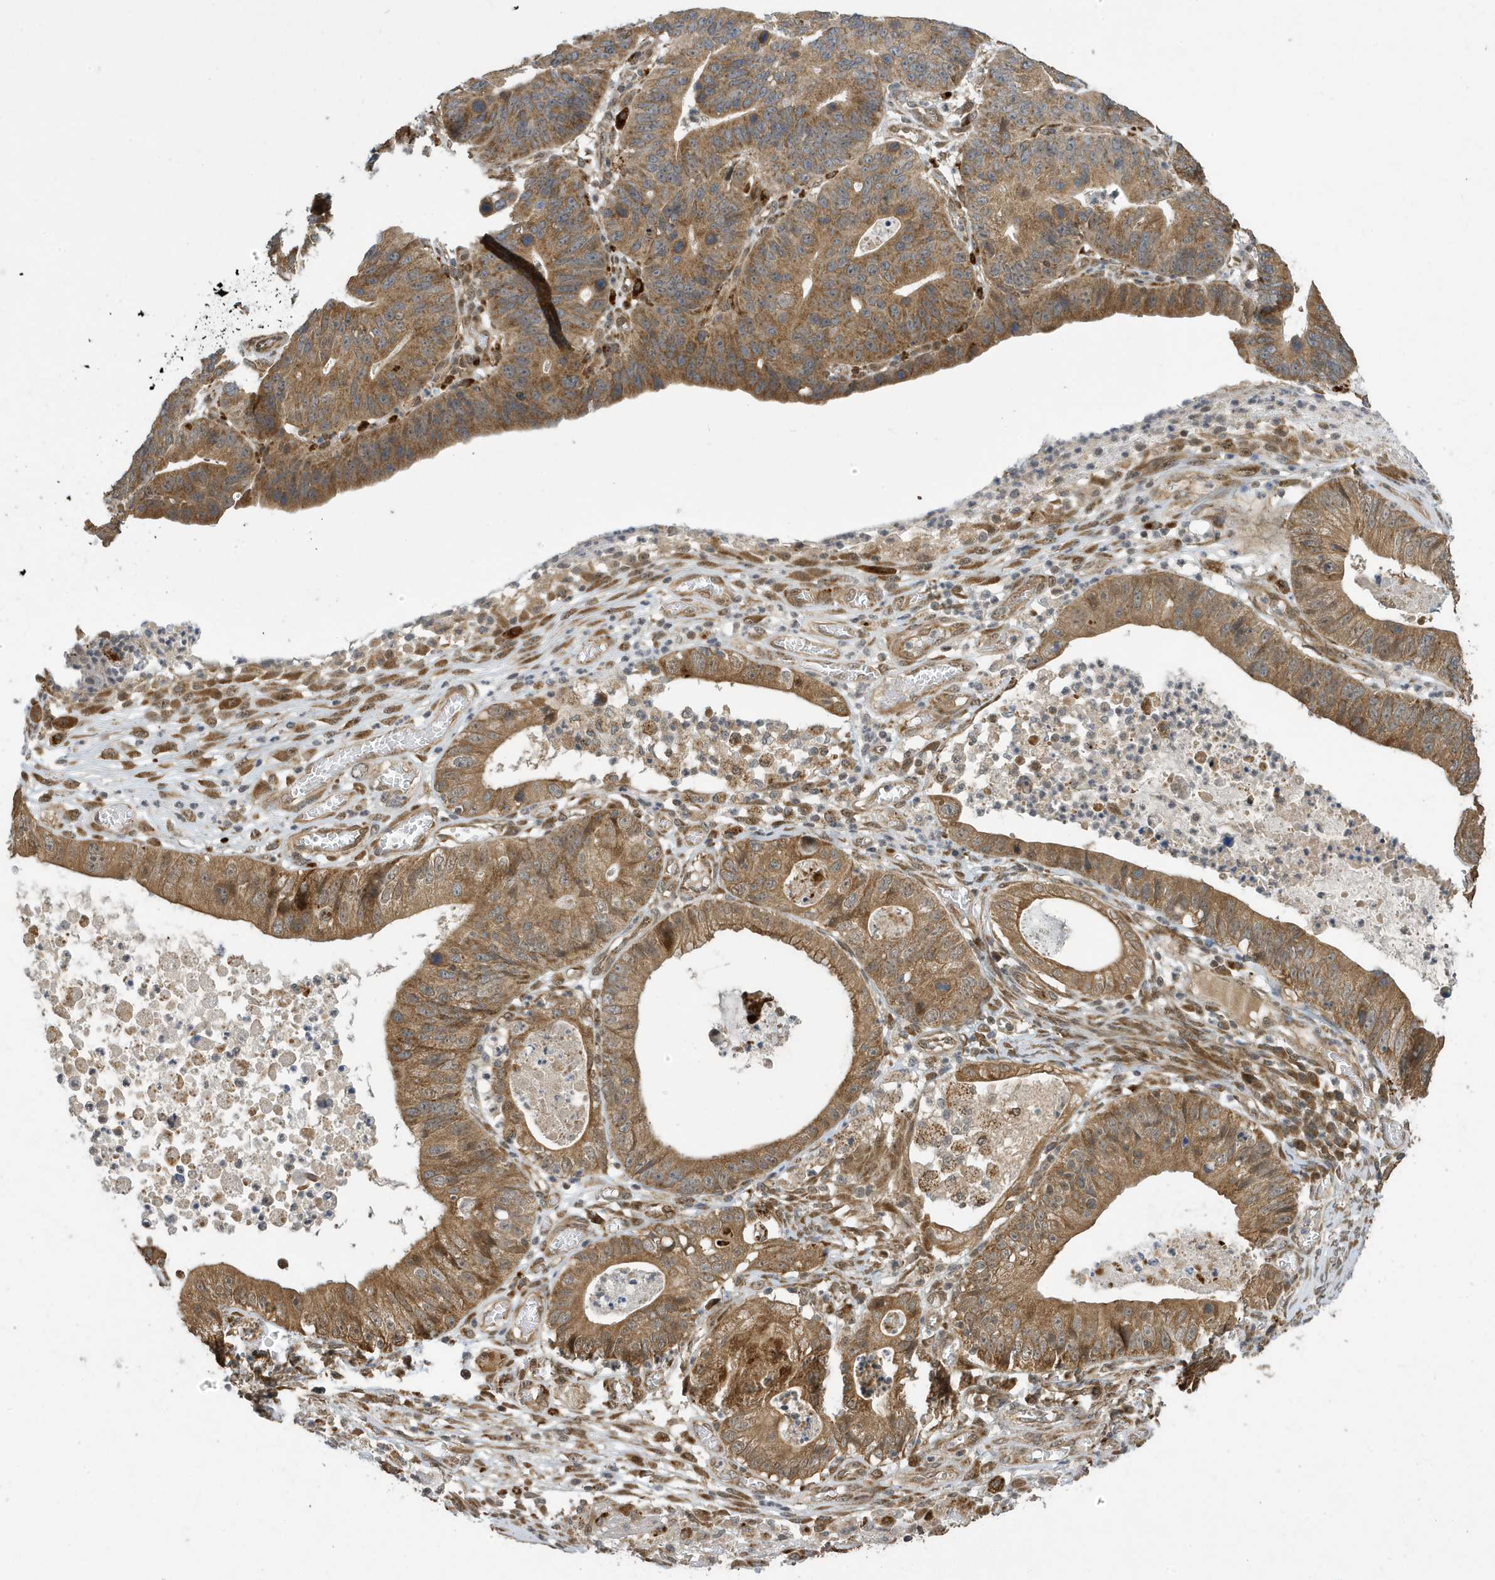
{"staining": {"intensity": "moderate", "quantity": ">75%", "location": "cytoplasmic/membranous"}, "tissue": "stomach cancer", "cell_type": "Tumor cells", "image_type": "cancer", "snomed": [{"axis": "morphology", "description": "Adenocarcinoma, NOS"}, {"axis": "topography", "description": "Stomach"}], "caption": "An IHC micrograph of neoplastic tissue is shown. Protein staining in brown labels moderate cytoplasmic/membranous positivity in stomach cancer within tumor cells.", "gene": "NCOA7", "patient": {"sex": "male", "age": 59}}